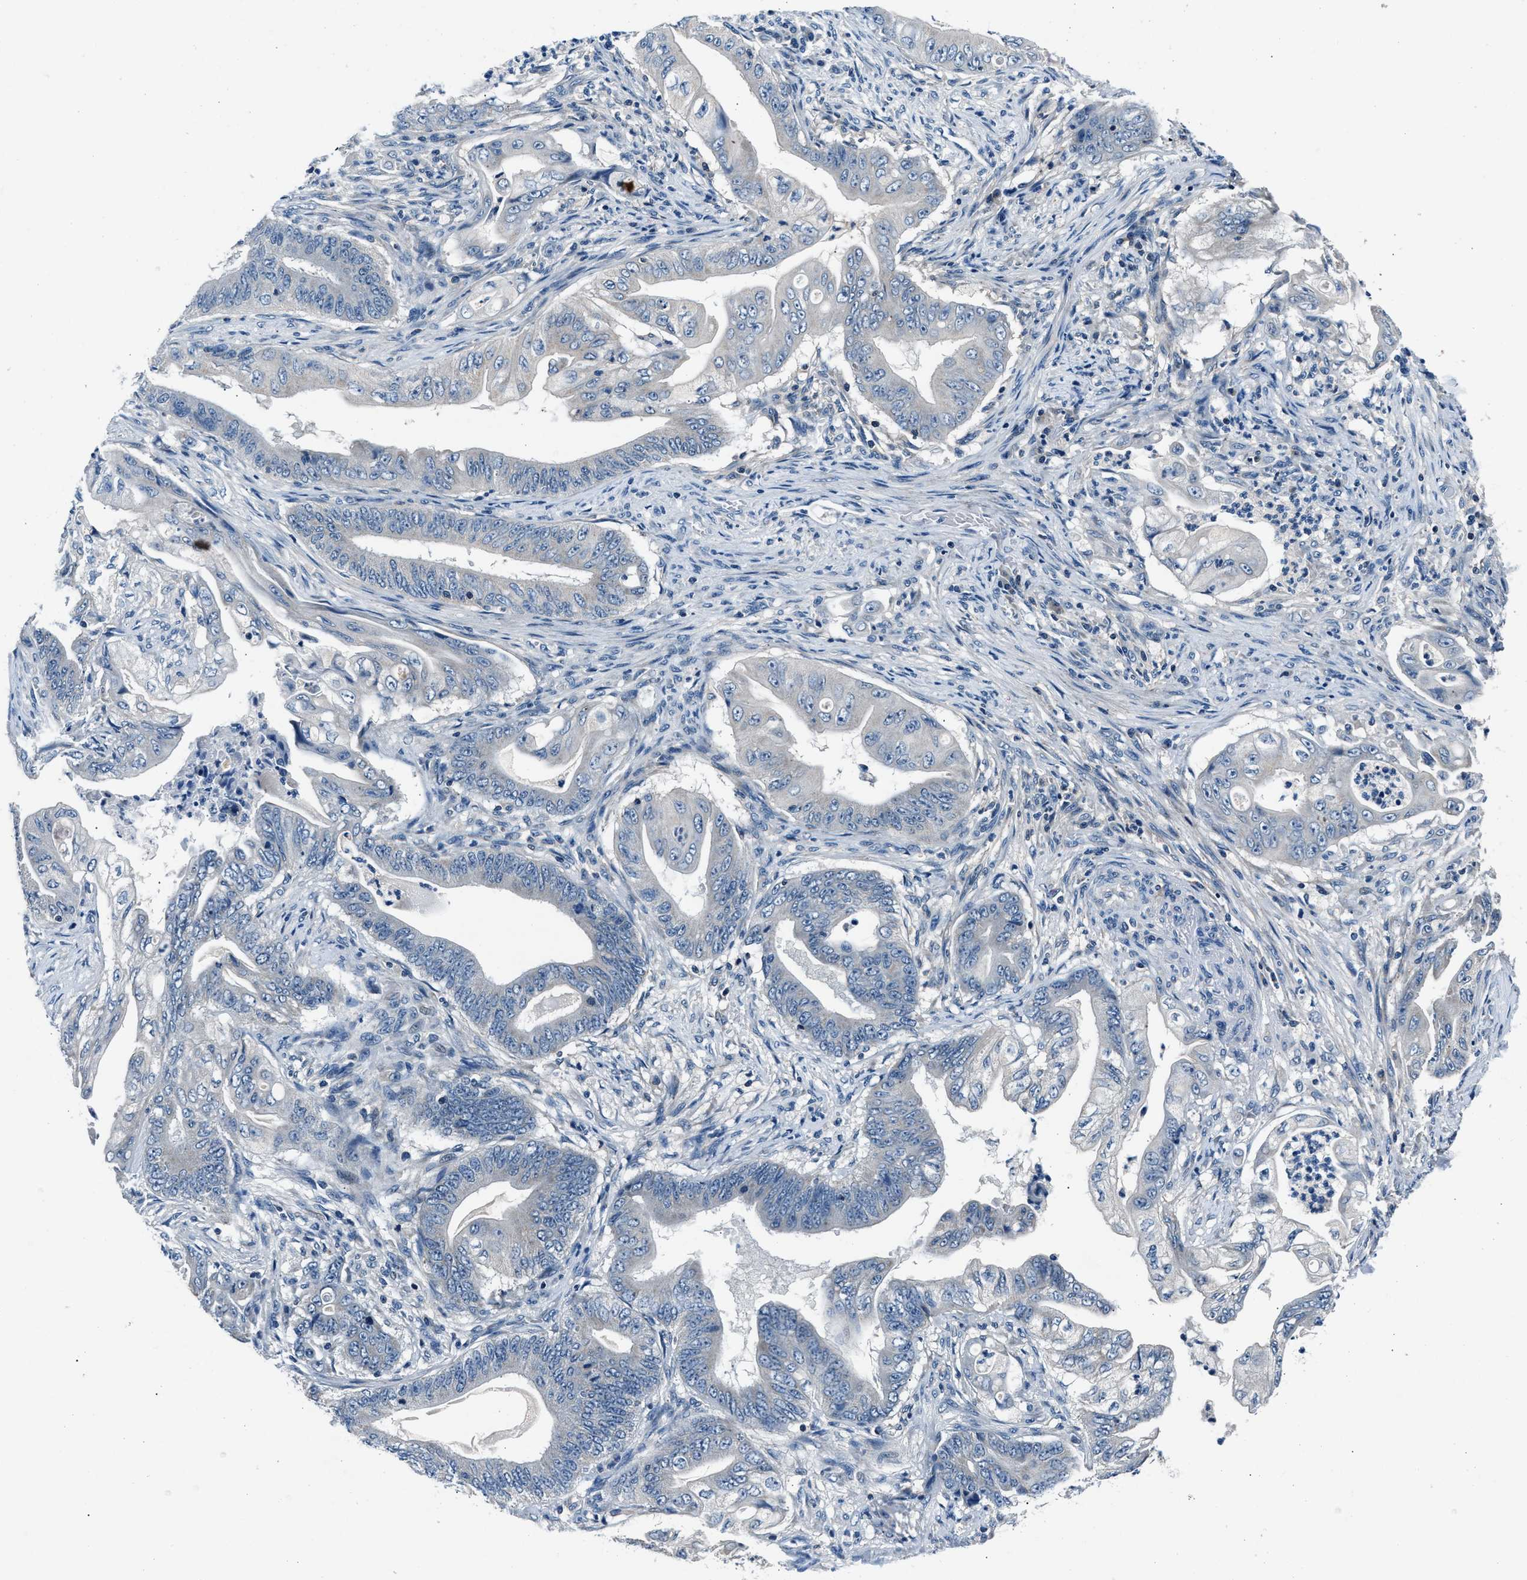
{"staining": {"intensity": "negative", "quantity": "none", "location": "none"}, "tissue": "stomach cancer", "cell_type": "Tumor cells", "image_type": "cancer", "snomed": [{"axis": "morphology", "description": "Adenocarcinoma, NOS"}, {"axis": "topography", "description": "Stomach"}], "caption": "This is an immunohistochemistry (IHC) micrograph of human stomach adenocarcinoma. There is no positivity in tumor cells.", "gene": "DENND6B", "patient": {"sex": "female", "age": 73}}